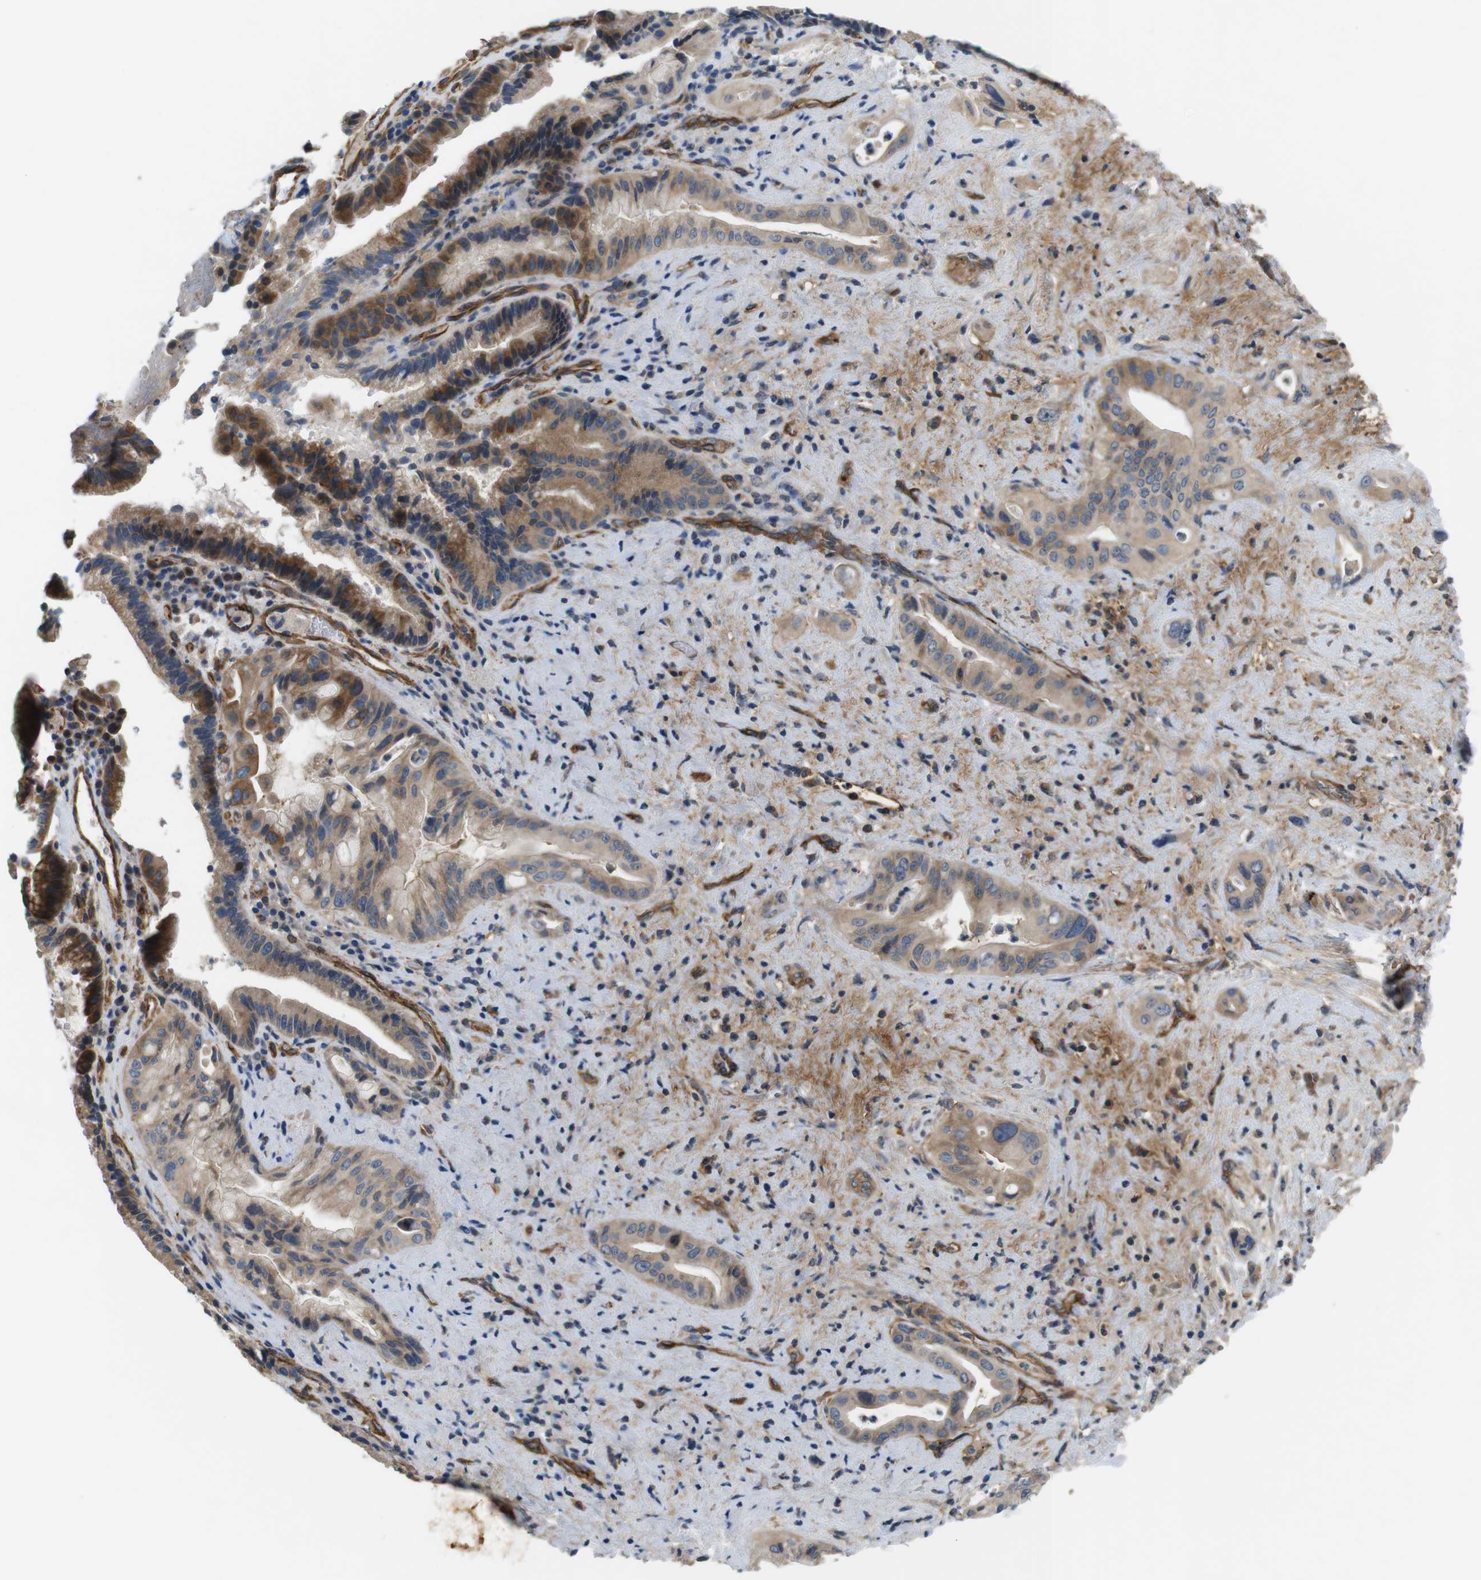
{"staining": {"intensity": "moderate", "quantity": ">75%", "location": "cytoplasmic/membranous"}, "tissue": "pancreatic cancer", "cell_type": "Tumor cells", "image_type": "cancer", "snomed": [{"axis": "morphology", "description": "Adenocarcinoma, NOS"}, {"axis": "topography", "description": "Pancreas"}], "caption": "Tumor cells reveal moderate cytoplasmic/membranous positivity in about >75% of cells in pancreatic cancer. (DAB (3,3'-diaminobenzidine) IHC, brown staining for protein, blue staining for nuclei).", "gene": "BVES", "patient": {"sex": "male", "age": 77}}